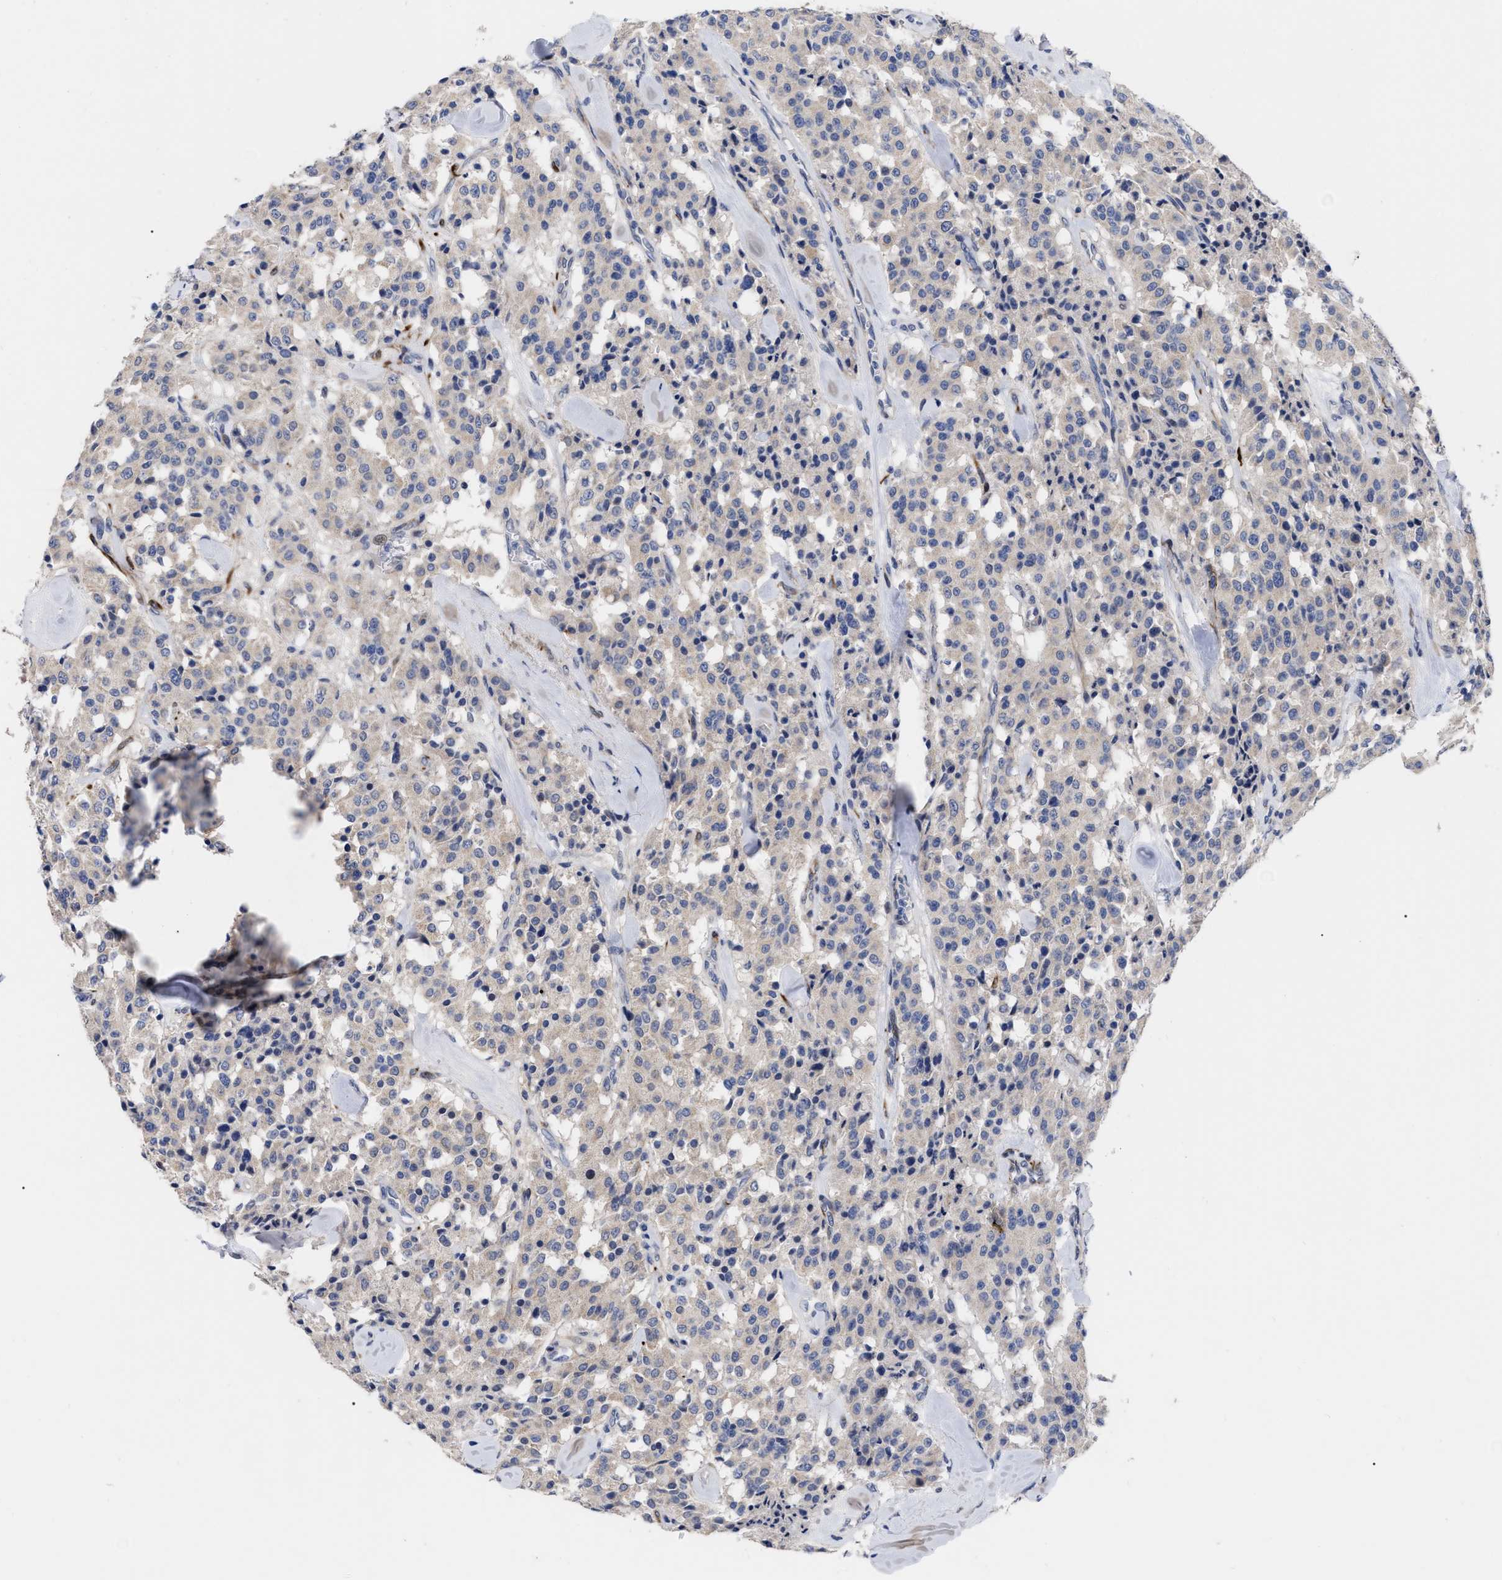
{"staining": {"intensity": "negative", "quantity": "none", "location": "none"}, "tissue": "carcinoid", "cell_type": "Tumor cells", "image_type": "cancer", "snomed": [{"axis": "morphology", "description": "Carcinoid, malignant, NOS"}, {"axis": "topography", "description": "Lung"}], "caption": "IHC histopathology image of neoplastic tissue: human carcinoid stained with DAB (3,3'-diaminobenzidine) shows no significant protein positivity in tumor cells. (Brightfield microscopy of DAB (3,3'-diaminobenzidine) immunohistochemistry (IHC) at high magnification).", "gene": "CCN5", "patient": {"sex": "male", "age": 30}}